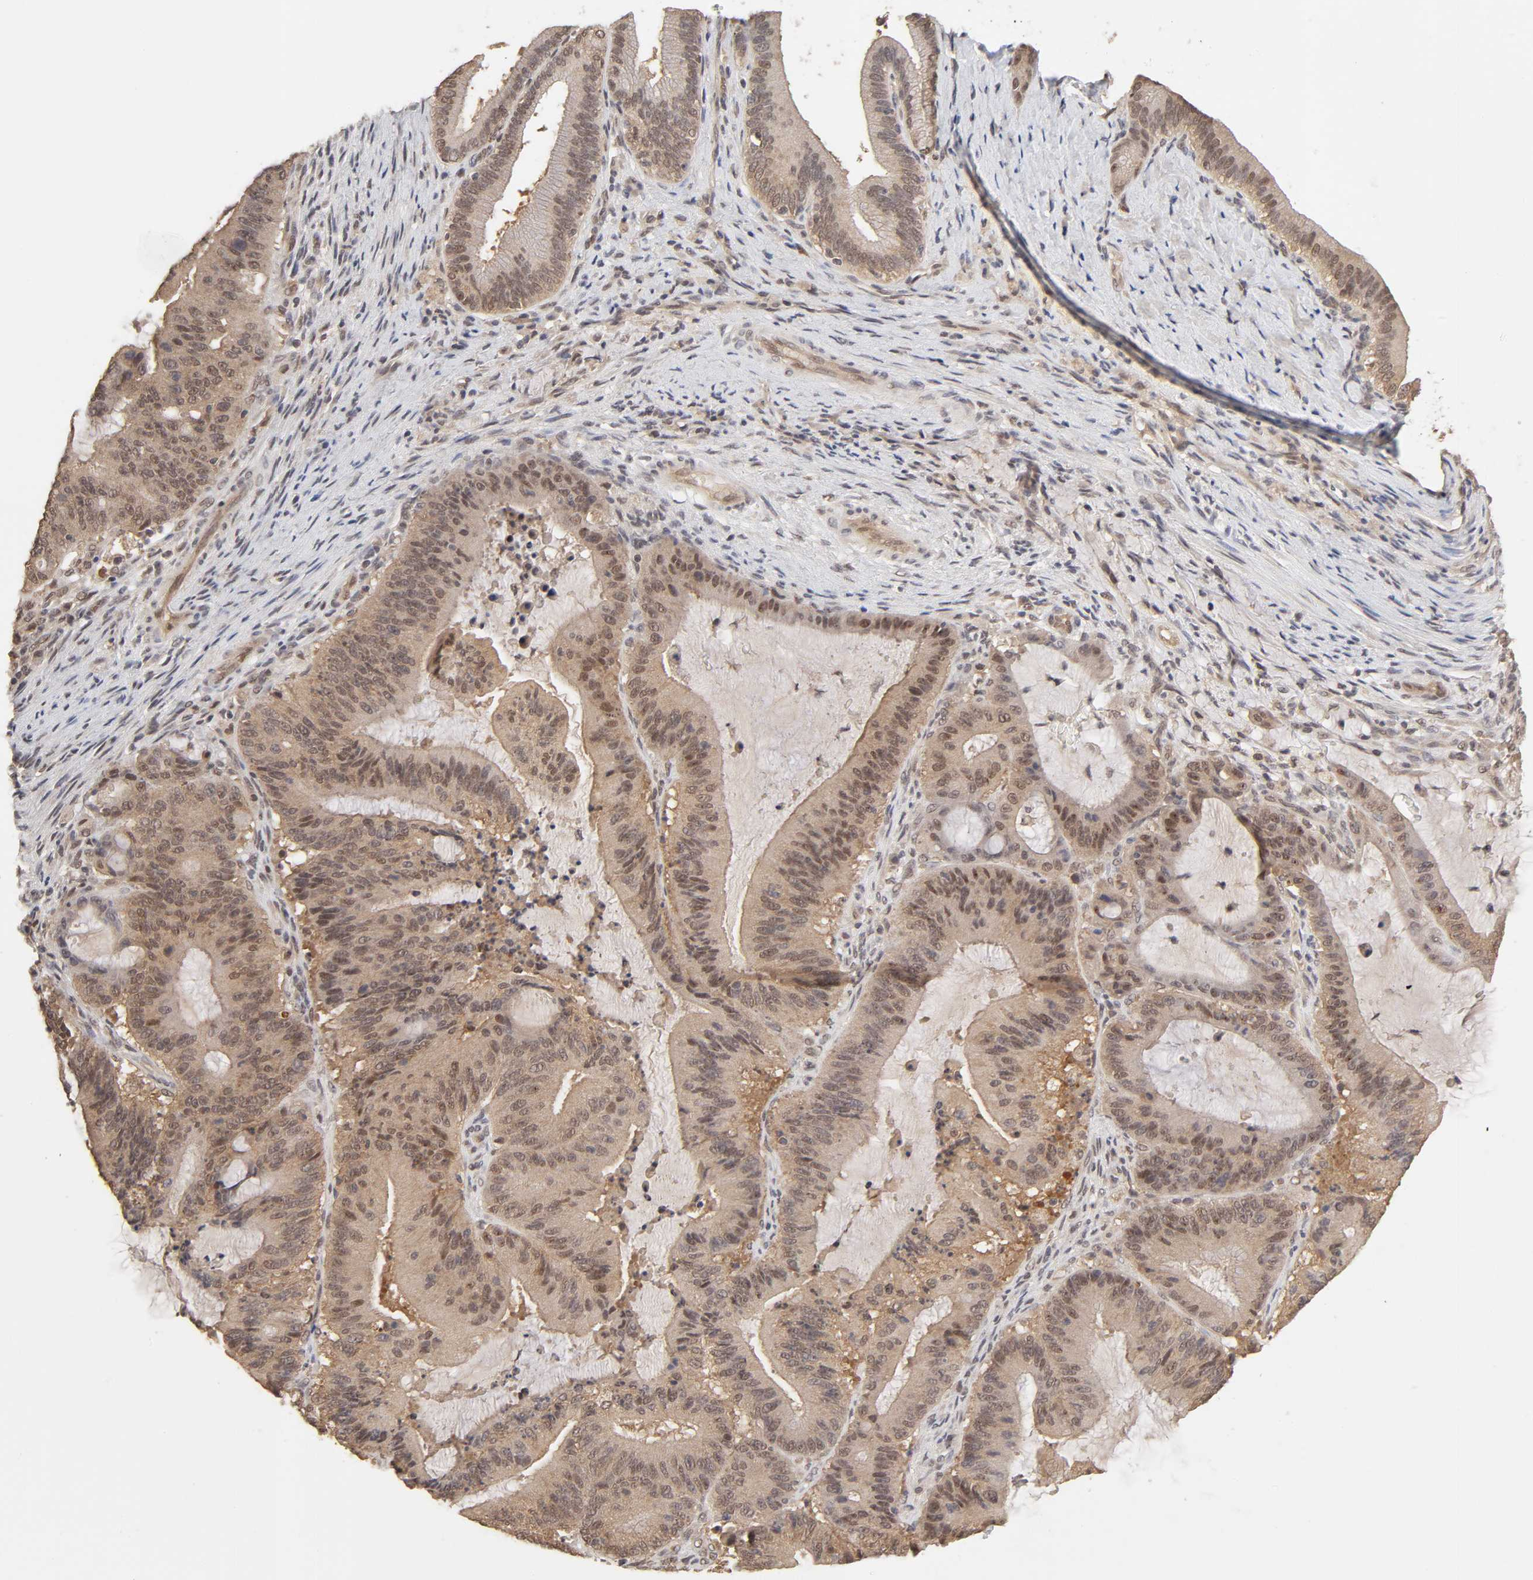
{"staining": {"intensity": "moderate", "quantity": ">75%", "location": "cytoplasmic/membranous"}, "tissue": "liver cancer", "cell_type": "Tumor cells", "image_type": "cancer", "snomed": [{"axis": "morphology", "description": "Cholangiocarcinoma"}, {"axis": "topography", "description": "Liver"}], "caption": "IHC staining of liver cholangiocarcinoma, which reveals medium levels of moderate cytoplasmic/membranous staining in about >75% of tumor cells indicating moderate cytoplasmic/membranous protein positivity. The staining was performed using DAB (brown) for protein detection and nuclei were counterstained in hematoxylin (blue).", "gene": "MAPK1", "patient": {"sex": "female", "age": 73}}